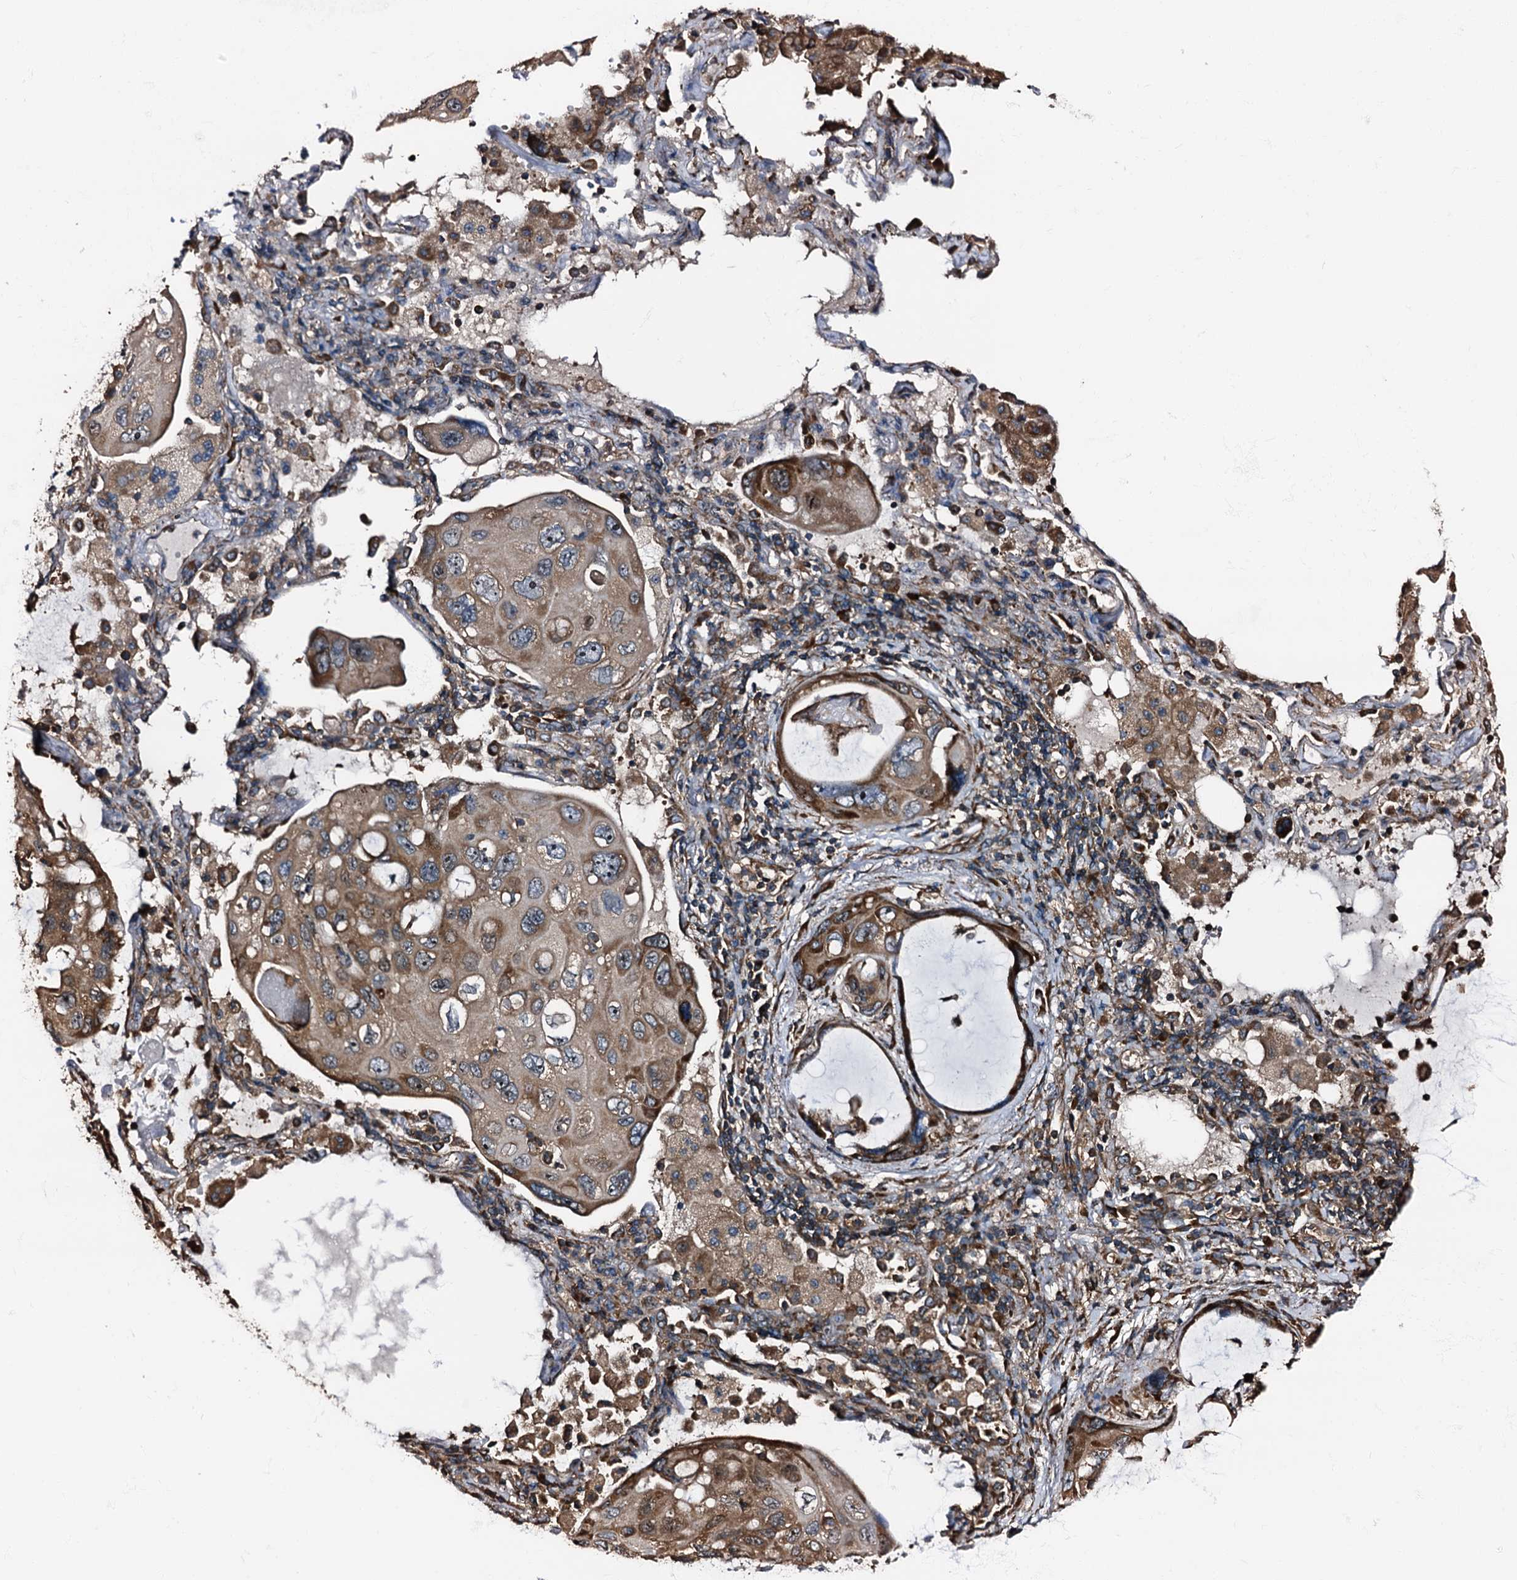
{"staining": {"intensity": "moderate", "quantity": ">75%", "location": "cytoplasmic/membranous"}, "tissue": "lung cancer", "cell_type": "Tumor cells", "image_type": "cancer", "snomed": [{"axis": "morphology", "description": "Squamous cell carcinoma, NOS"}, {"axis": "topography", "description": "Lung"}], "caption": "The image reveals a brown stain indicating the presence of a protein in the cytoplasmic/membranous of tumor cells in lung squamous cell carcinoma.", "gene": "ATP2C1", "patient": {"sex": "female", "age": 73}}